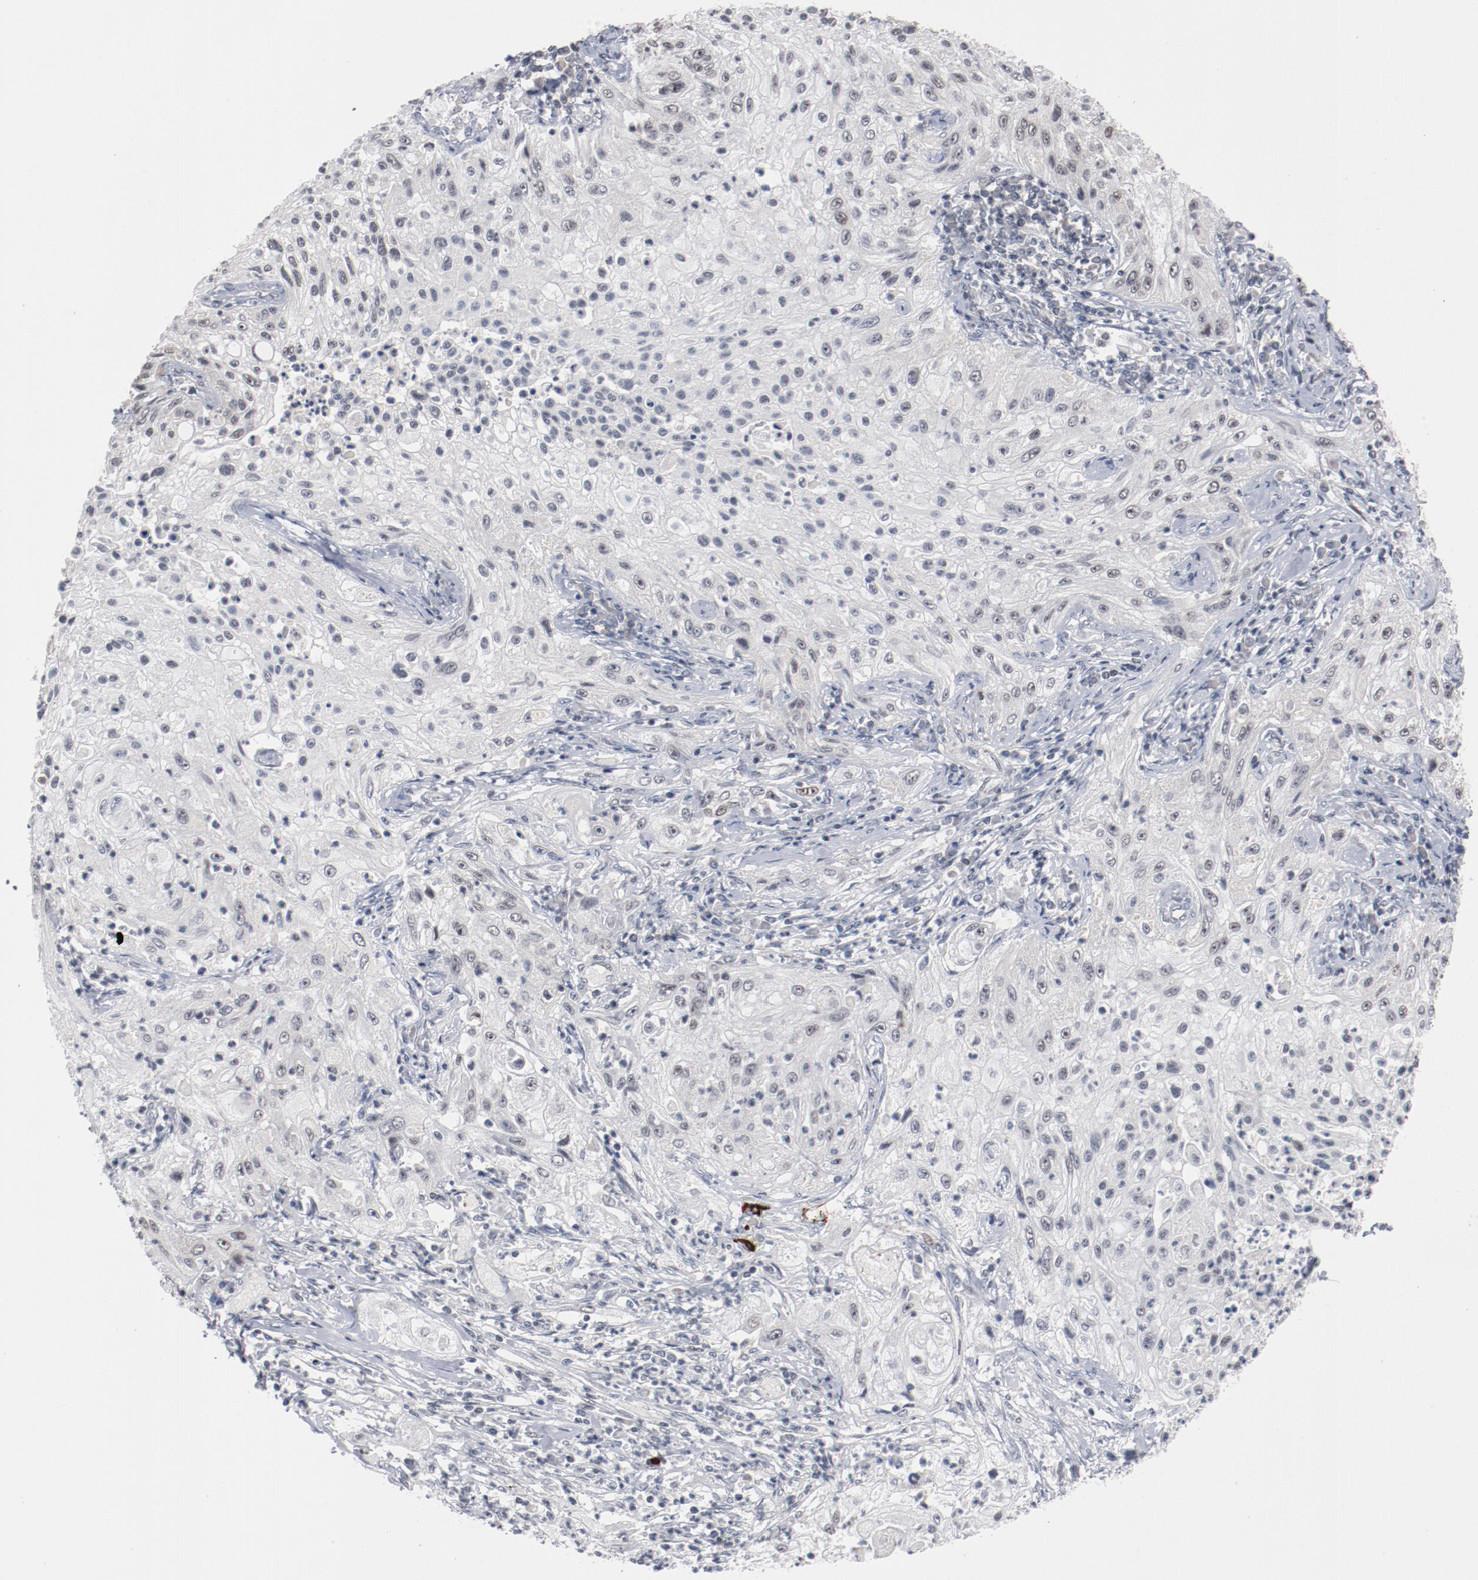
{"staining": {"intensity": "weak", "quantity": "<25%", "location": "nuclear"}, "tissue": "lung cancer", "cell_type": "Tumor cells", "image_type": "cancer", "snomed": [{"axis": "morphology", "description": "Inflammation, NOS"}, {"axis": "morphology", "description": "Squamous cell carcinoma, NOS"}, {"axis": "topography", "description": "Lymph node"}, {"axis": "topography", "description": "Soft tissue"}, {"axis": "topography", "description": "Lung"}], "caption": "Immunohistochemical staining of human lung squamous cell carcinoma demonstrates no significant positivity in tumor cells.", "gene": "BUB3", "patient": {"sex": "male", "age": 66}}